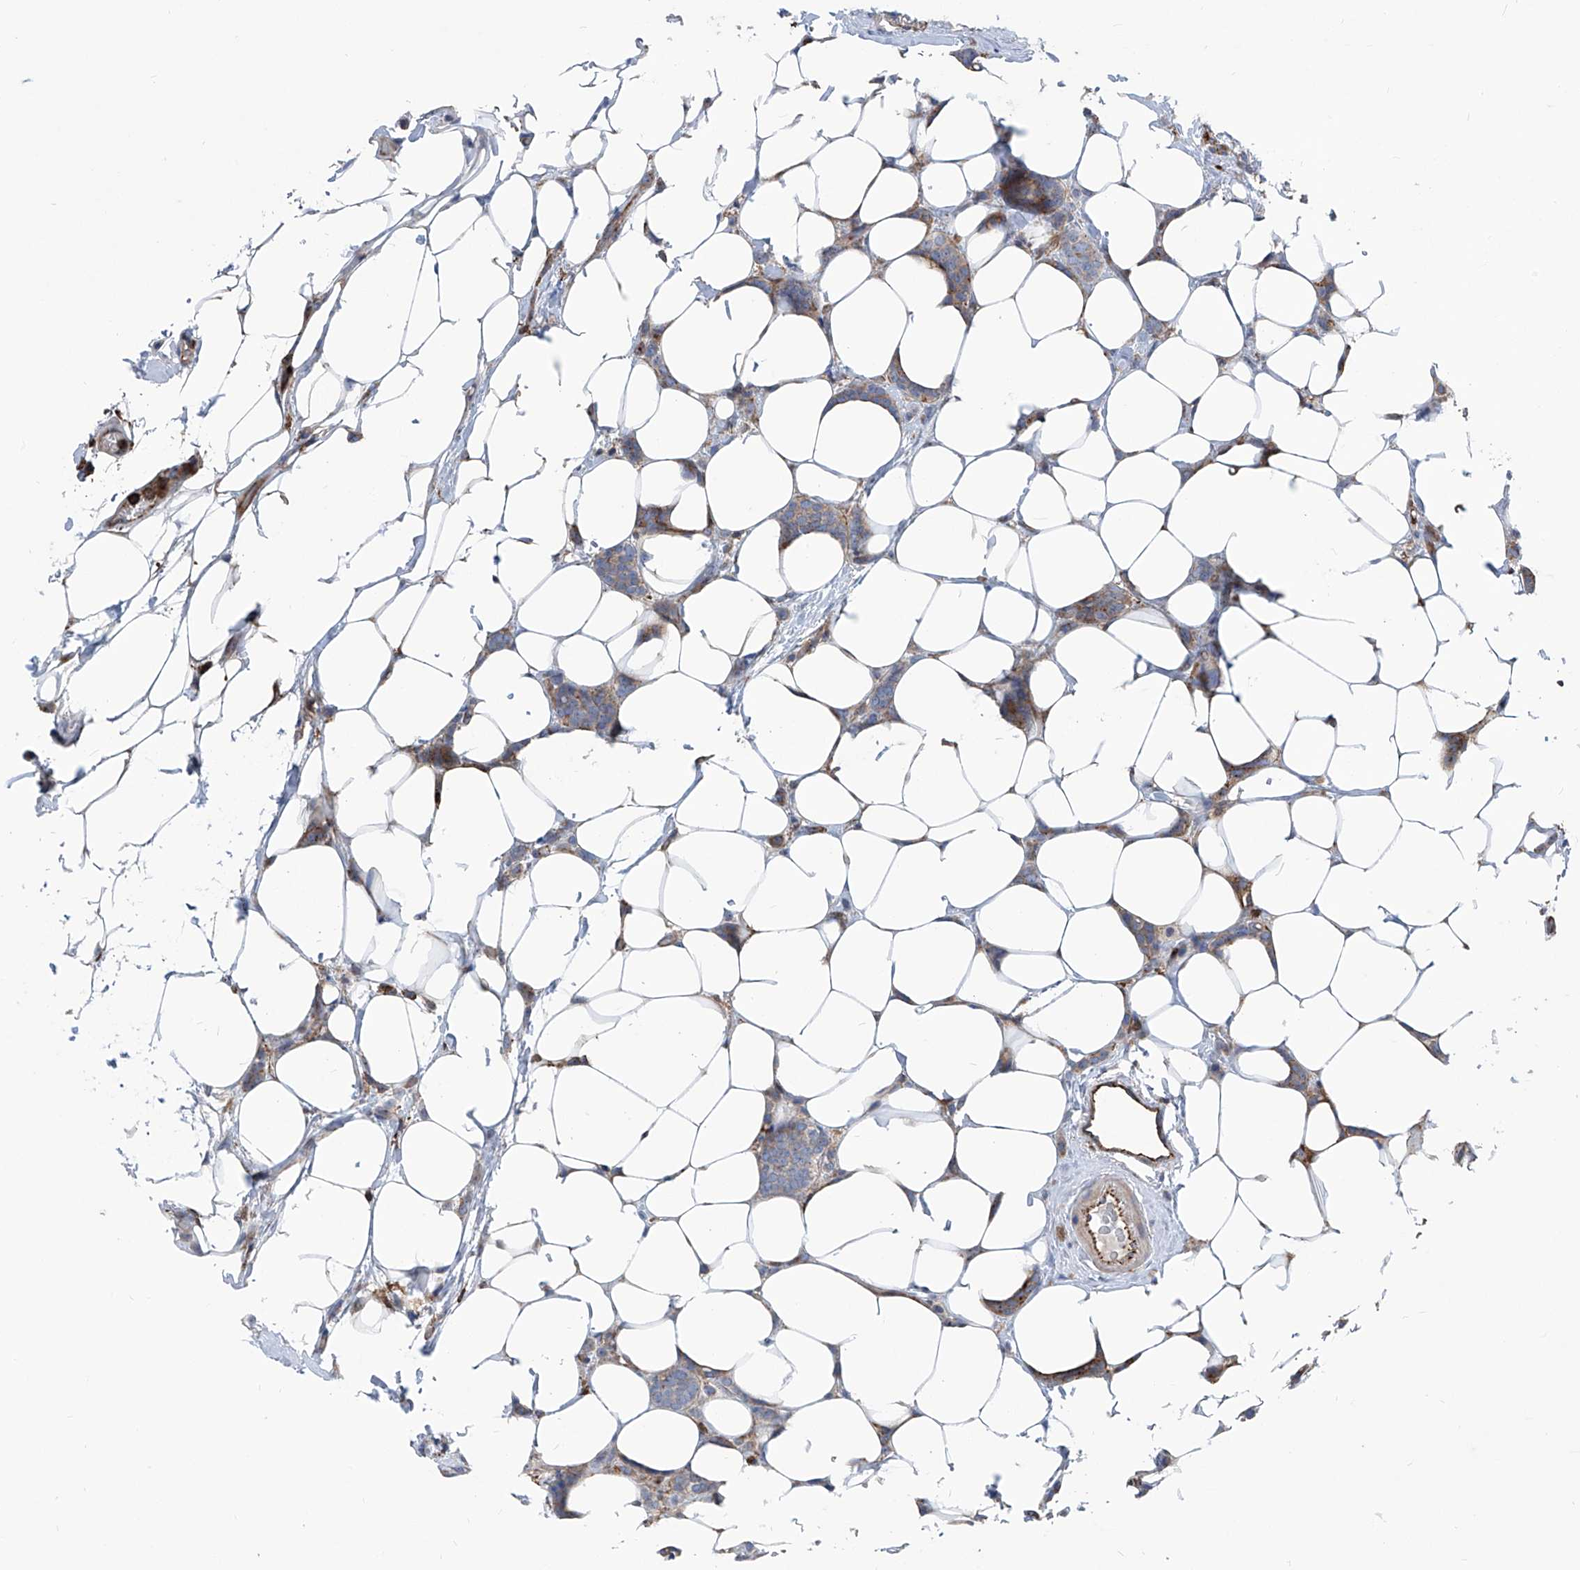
{"staining": {"intensity": "negative", "quantity": "none", "location": "none"}, "tissue": "breast cancer", "cell_type": "Tumor cells", "image_type": "cancer", "snomed": [{"axis": "morphology", "description": "Lobular carcinoma"}, {"axis": "topography", "description": "Breast"}], "caption": "Tumor cells are negative for protein expression in human breast cancer (lobular carcinoma).", "gene": "ZNF484", "patient": {"sex": "female", "age": 50}}